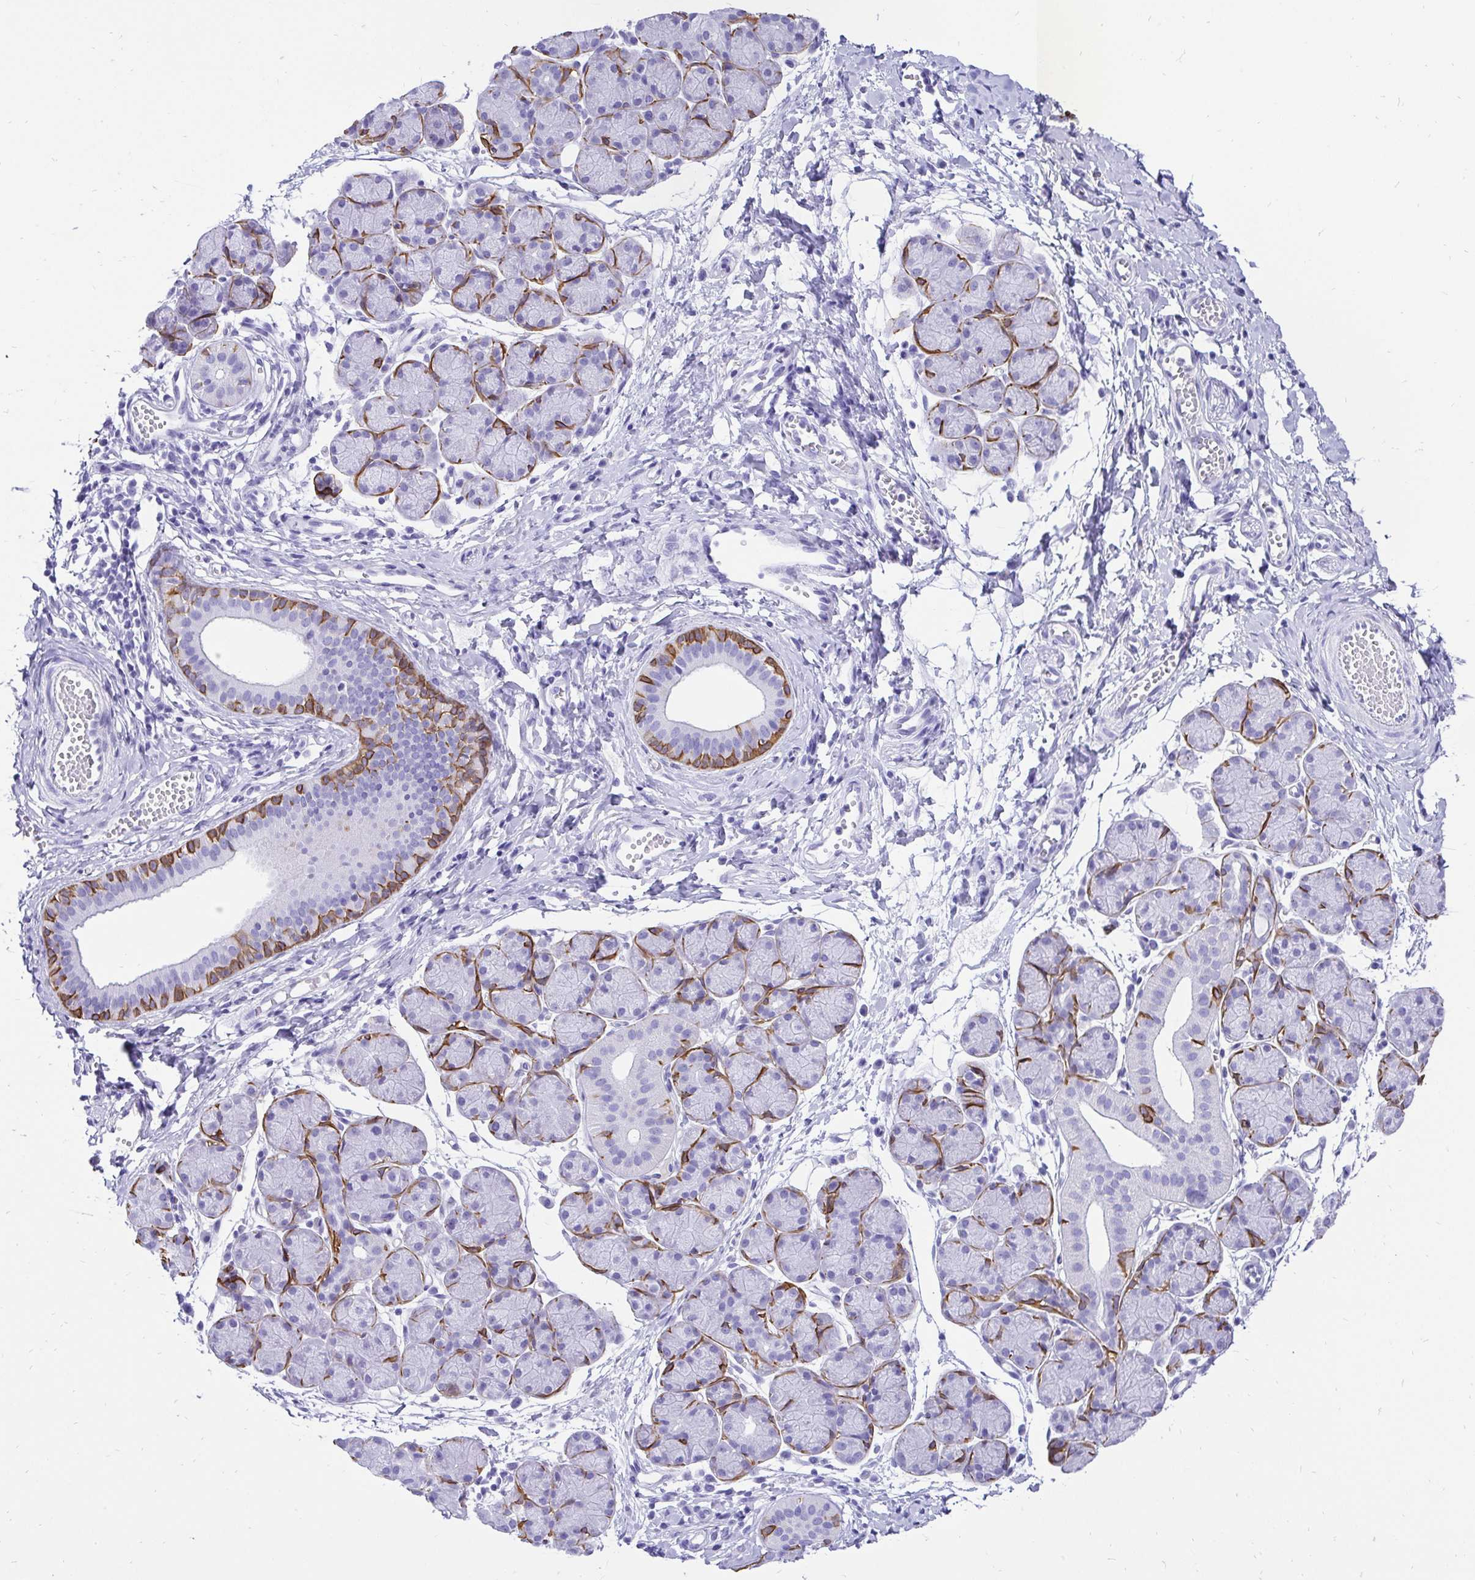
{"staining": {"intensity": "moderate", "quantity": "<25%", "location": "cytoplasmic/membranous"}, "tissue": "salivary gland", "cell_type": "Glandular cells", "image_type": "normal", "snomed": [{"axis": "morphology", "description": "Normal tissue, NOS"}, {"axis": "morphology", "description": "Inflammation, NOS"}, {"axis": "topography", "description": "Lymph node"}, {"axis": "topography", "description": "Salivary gland"}], "caption": "Salivary gland stained for a protein (brown) shows moderate cytoplasmic/membranous positive positivity in about <25% of glandular cells.", "gene": "KRT13", "patient": {"sex": "male", "age": 3}}